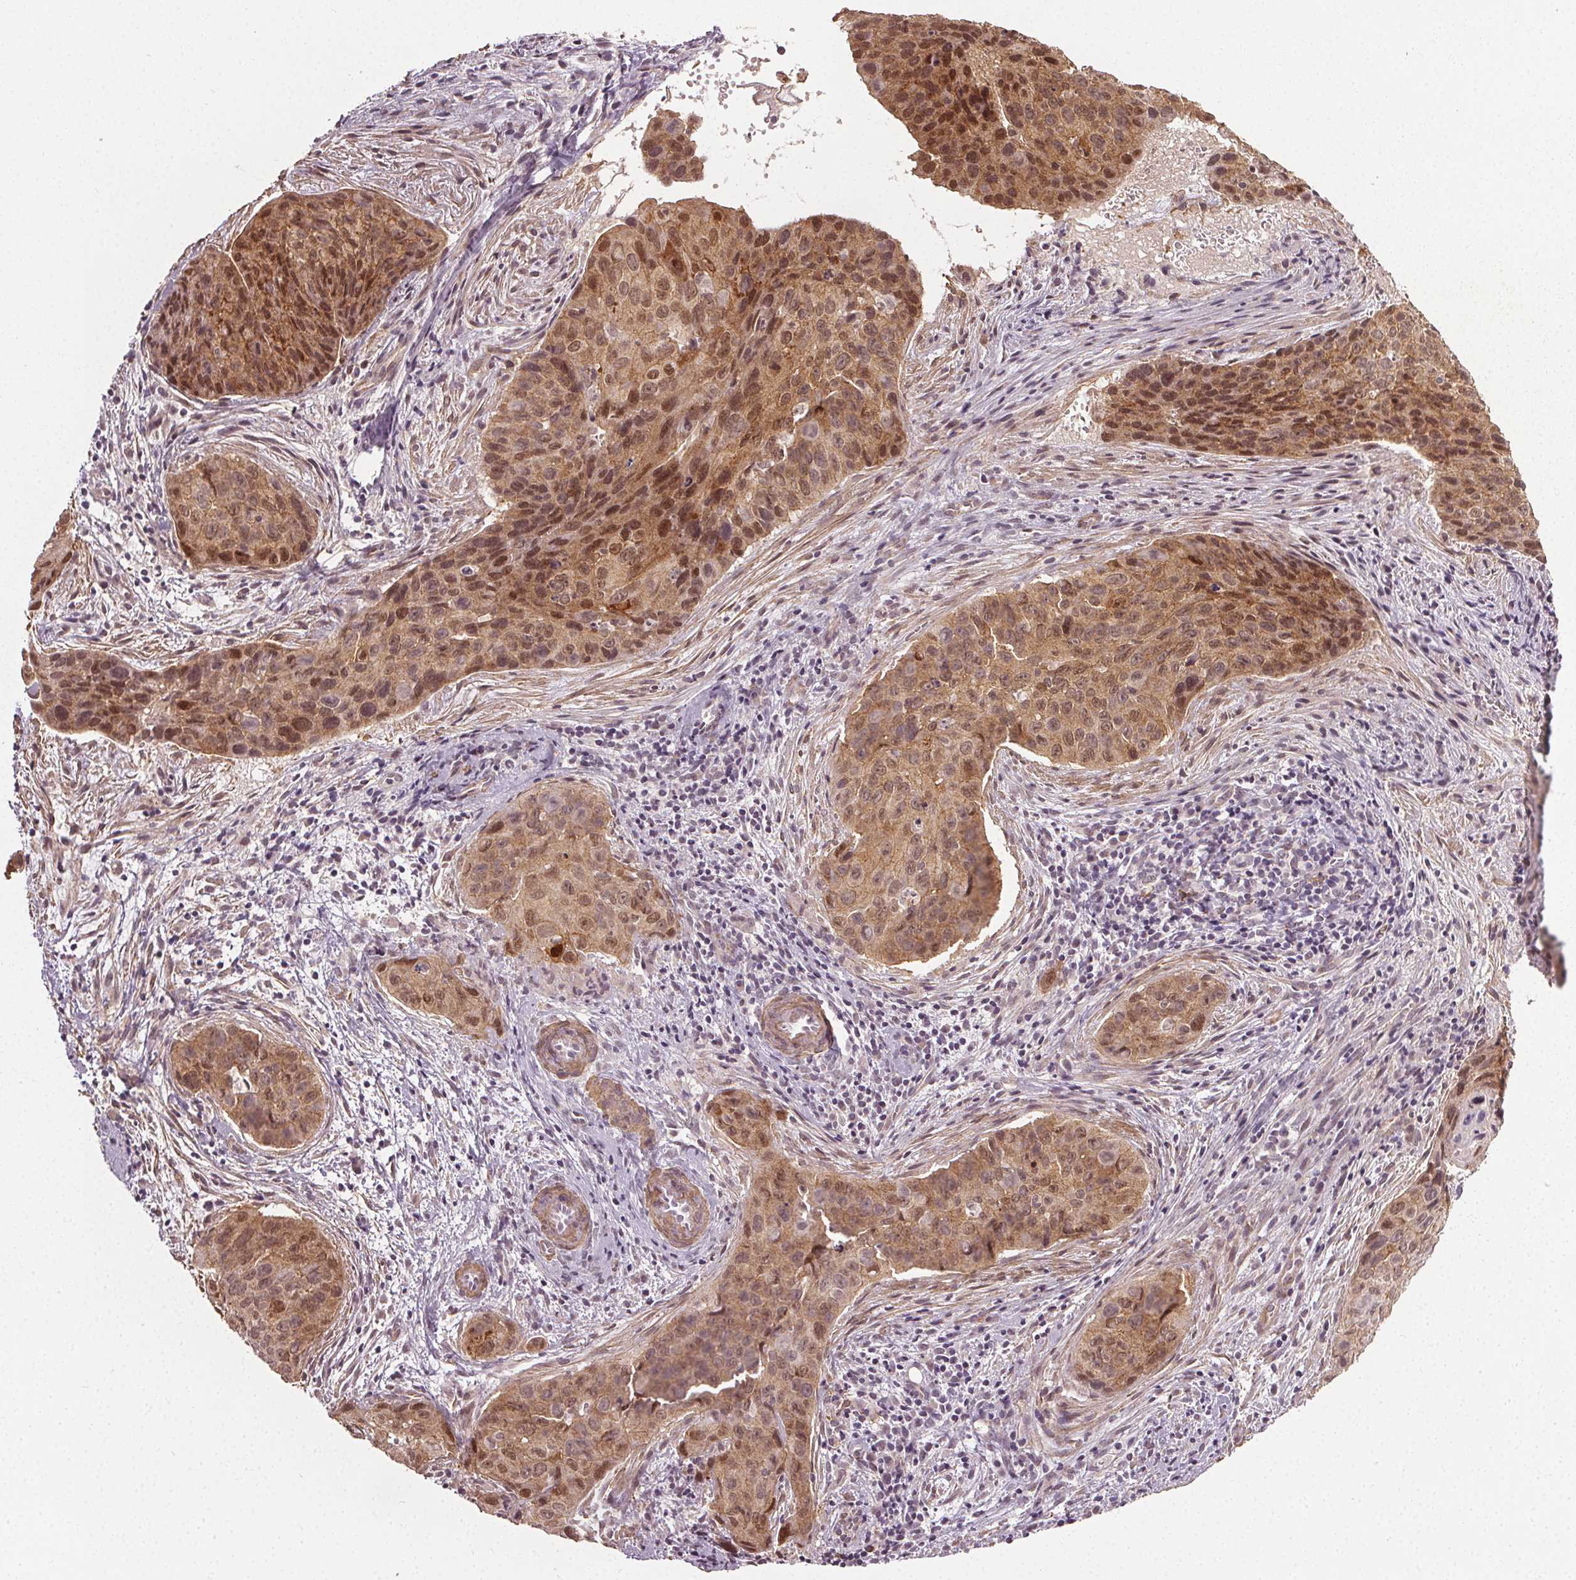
{"staining": {"intensity": "strong", "quantity": "25%-75%", "location": "cytoplasmic/membranous,nuclear"}, "tissue": "cervical cancer", "cell_type": "Tumor cells", "image_type": "cancer", "snomed": [{"axis": "morphology", "description": "Squamous cell carcinoma, NOS"}, {"axis": "topography", "description": "Cervix"}], "caption": "Cervical cancer (squamous cell carcinoma) was stained to show a protein in brown. There is high levels of strong cytoplasmic/membranous and nuclear staining in about 25%-75% of tumor cells. (DAB (3,3'-diaminobenzidine) IHC, brown staining for protein, blue staining for nuclei).", "gene": "PKP1", "patient": {"sex": "female", "age": 35}}